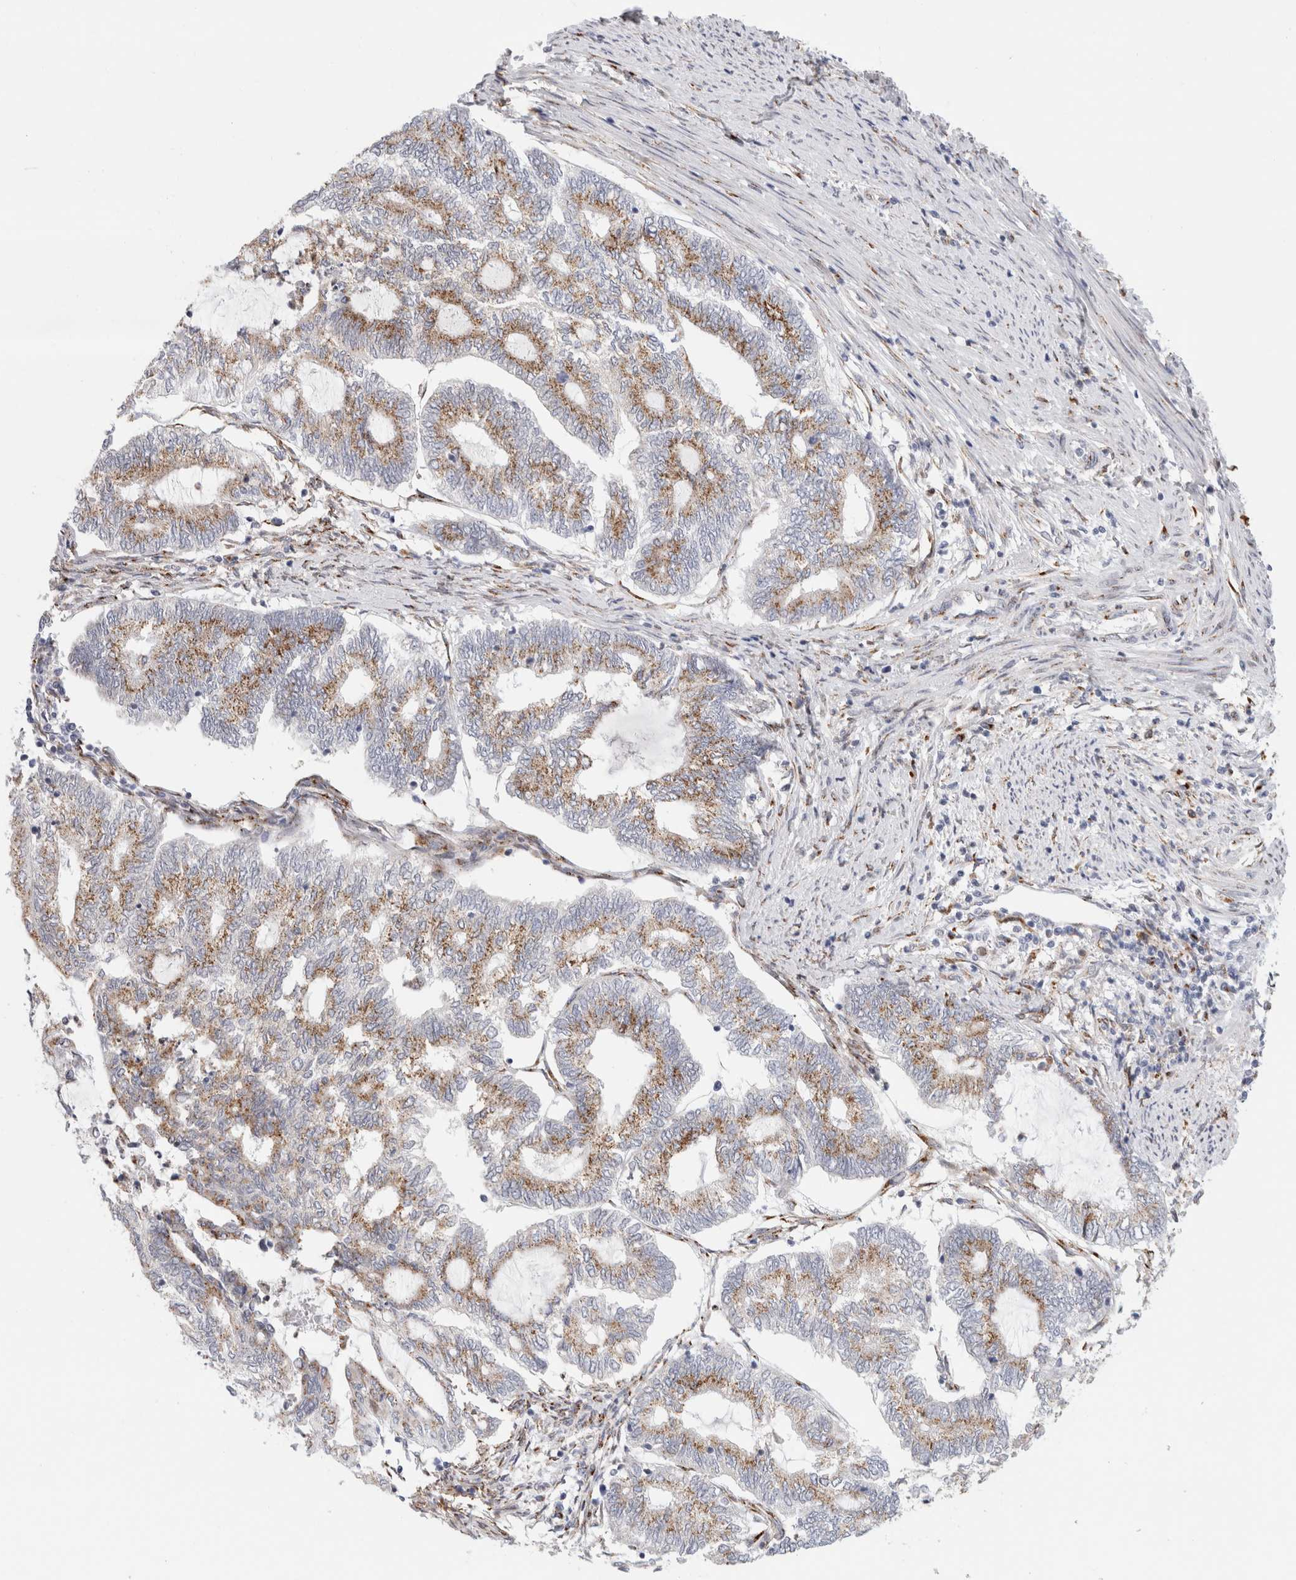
{"staining": {"intensity": "moderate", "quantity": ">75%", "location": "cytoplasmic/membranous"}, "tissue": "endometrial cancer", "cell_type": "Tumor cells", "image_type": "cancer", "snomed": [{"axis": "morphology", "description": "Adenocarcinoma, NOS"}, {"axis": "topography", "description": "Uterus"}, {"axis": "topography", "description": "Endometrium"}], "caption": "The image displays a brown stain indicating the presence of a protein in the cytoplasmic/membranous of tumor cells in endometrial cancer (adenocarcinoma).", "gene": "MCFD2", "patient": {"sex": "female", "age": 70}}